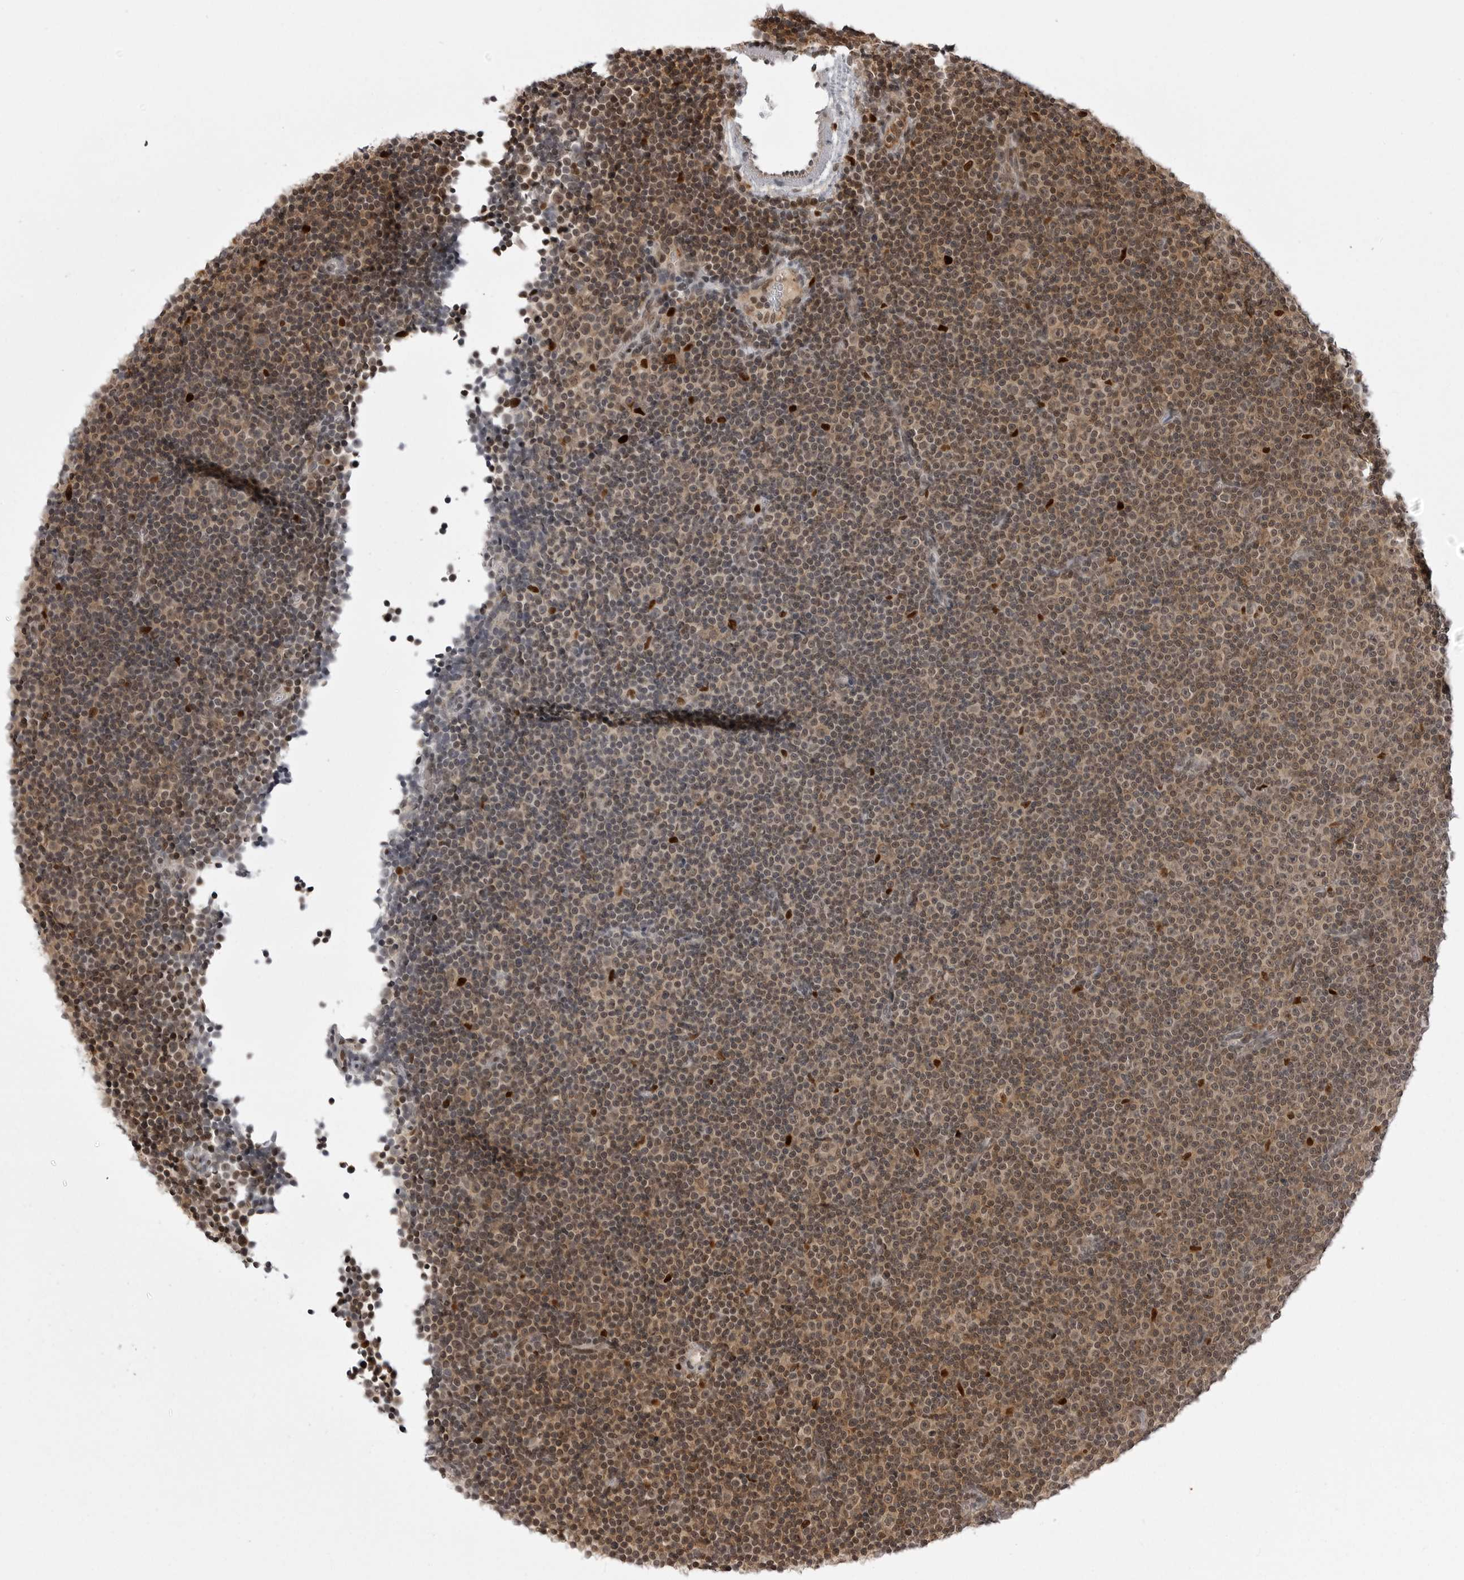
{"staining": {"intensity": "moderate", "quantity": "25%-75%", "location": "nuclear"}, "tissue": "lymphoma", "cell_type": "Tumor cells", "image_type": "cancer", "snomed": [{"axis": "morphology", "description": "Malignant lymphoma, non-Hodgkin's type, Low grade"}, {"axis": "topography", "description": "Lymph node"}], "caption": "This histopathology image displays IHC staining of human lymphoma, with medium moderate nuclear expression in about 25%-75% of tumor cells.", "gene": "PTK2B", "patient": {"sex": "female", "age": 67}}